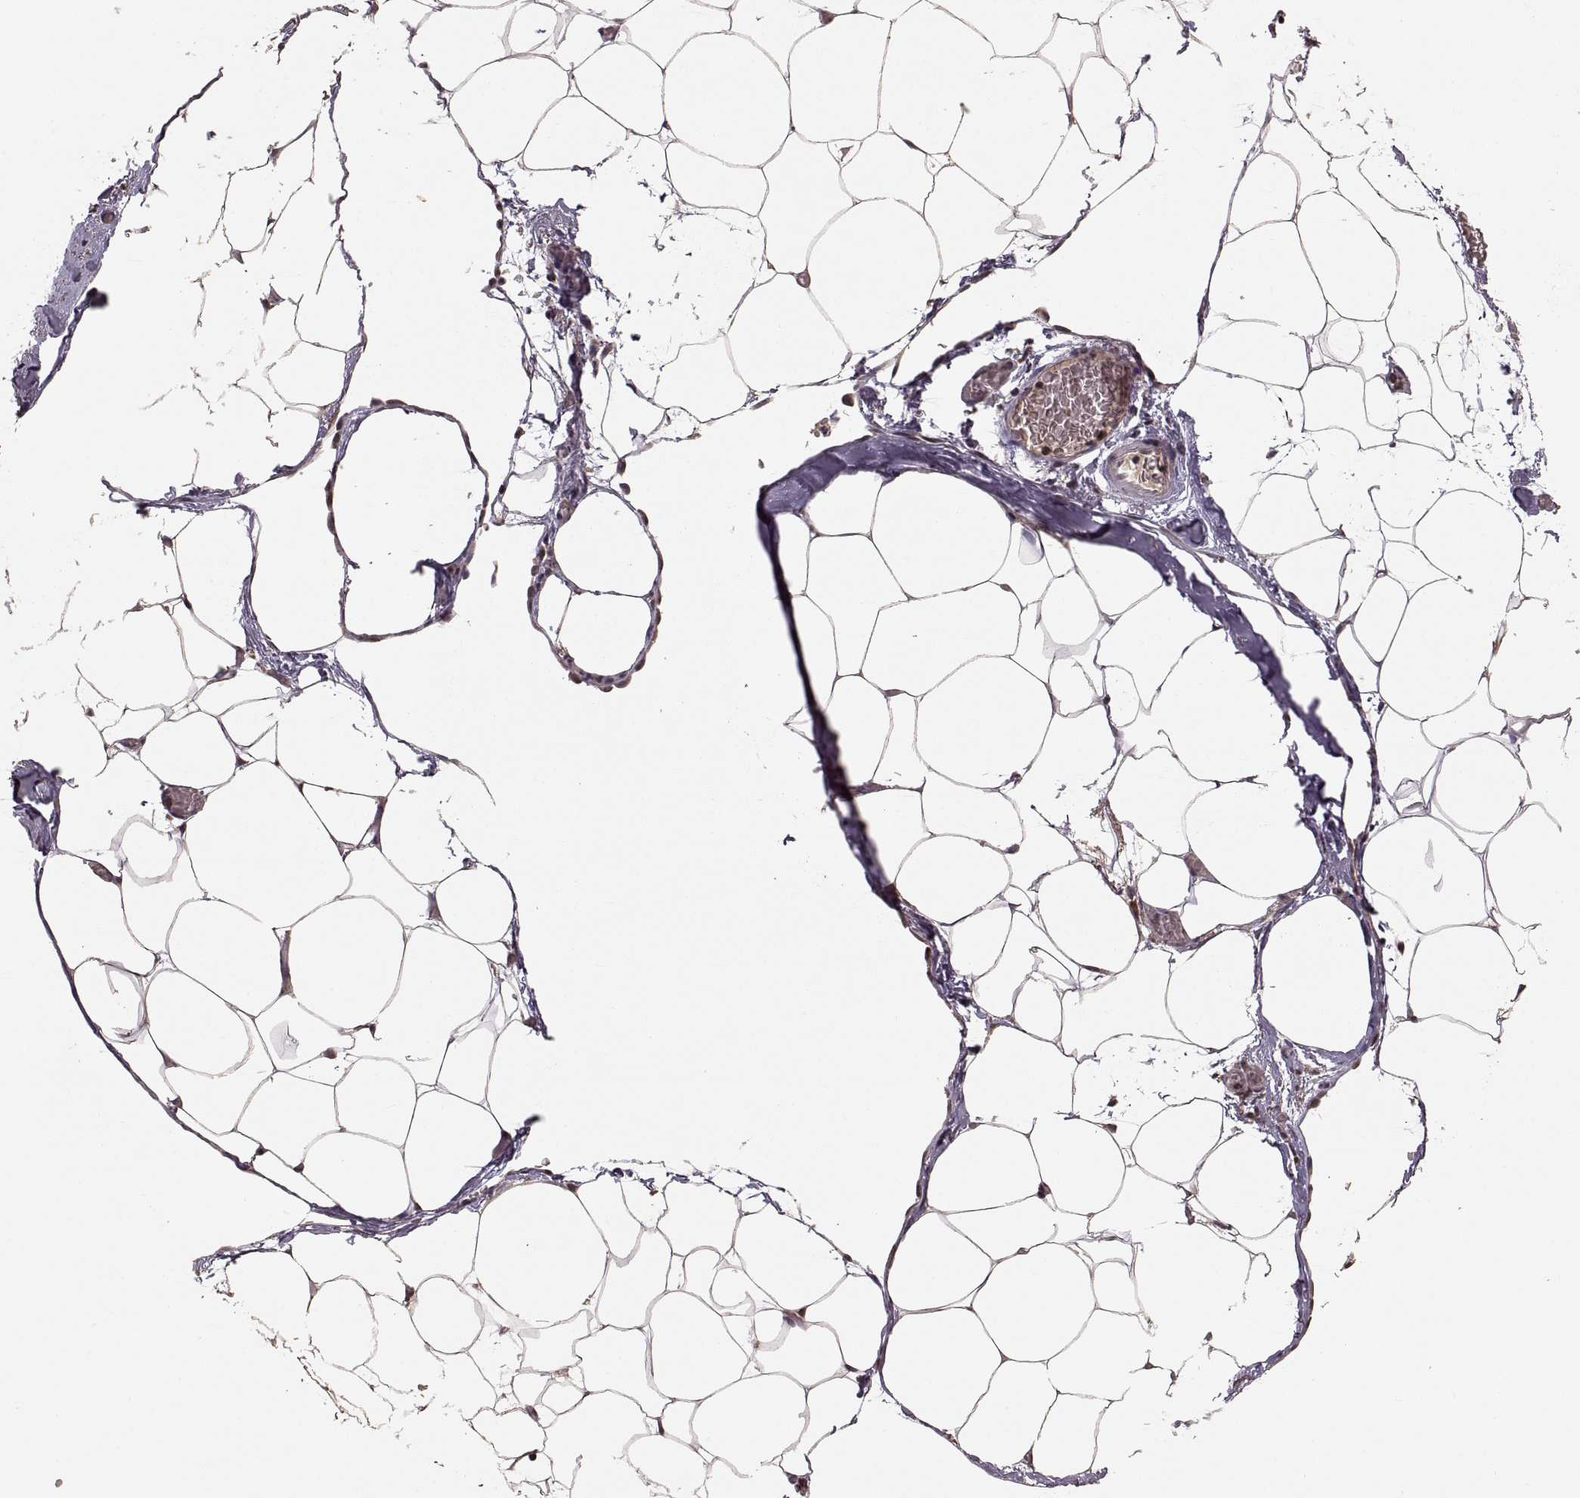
{"staining": {"intensity": "moderate", "quantity": "25%-75%", "location": "nuclear"}, "tissue": "adipose tissue", "cell_type": "Adipocytes", "image_type": "normal", "snomed": [{"axis": "morphology", "description": "Normal tissue, NOS"}, {"axis": "topography", "description": "Adipose tissue"}], "caption": "IHC photomicrograph of normal human adipose tissue stained for a protein (brown), which exhibits medium levels of moderate nuclear positivity in approximately 25%-75% of adipocytes.", "gene": "RFT1", "patient": {"sex": "male", "age": 57}}